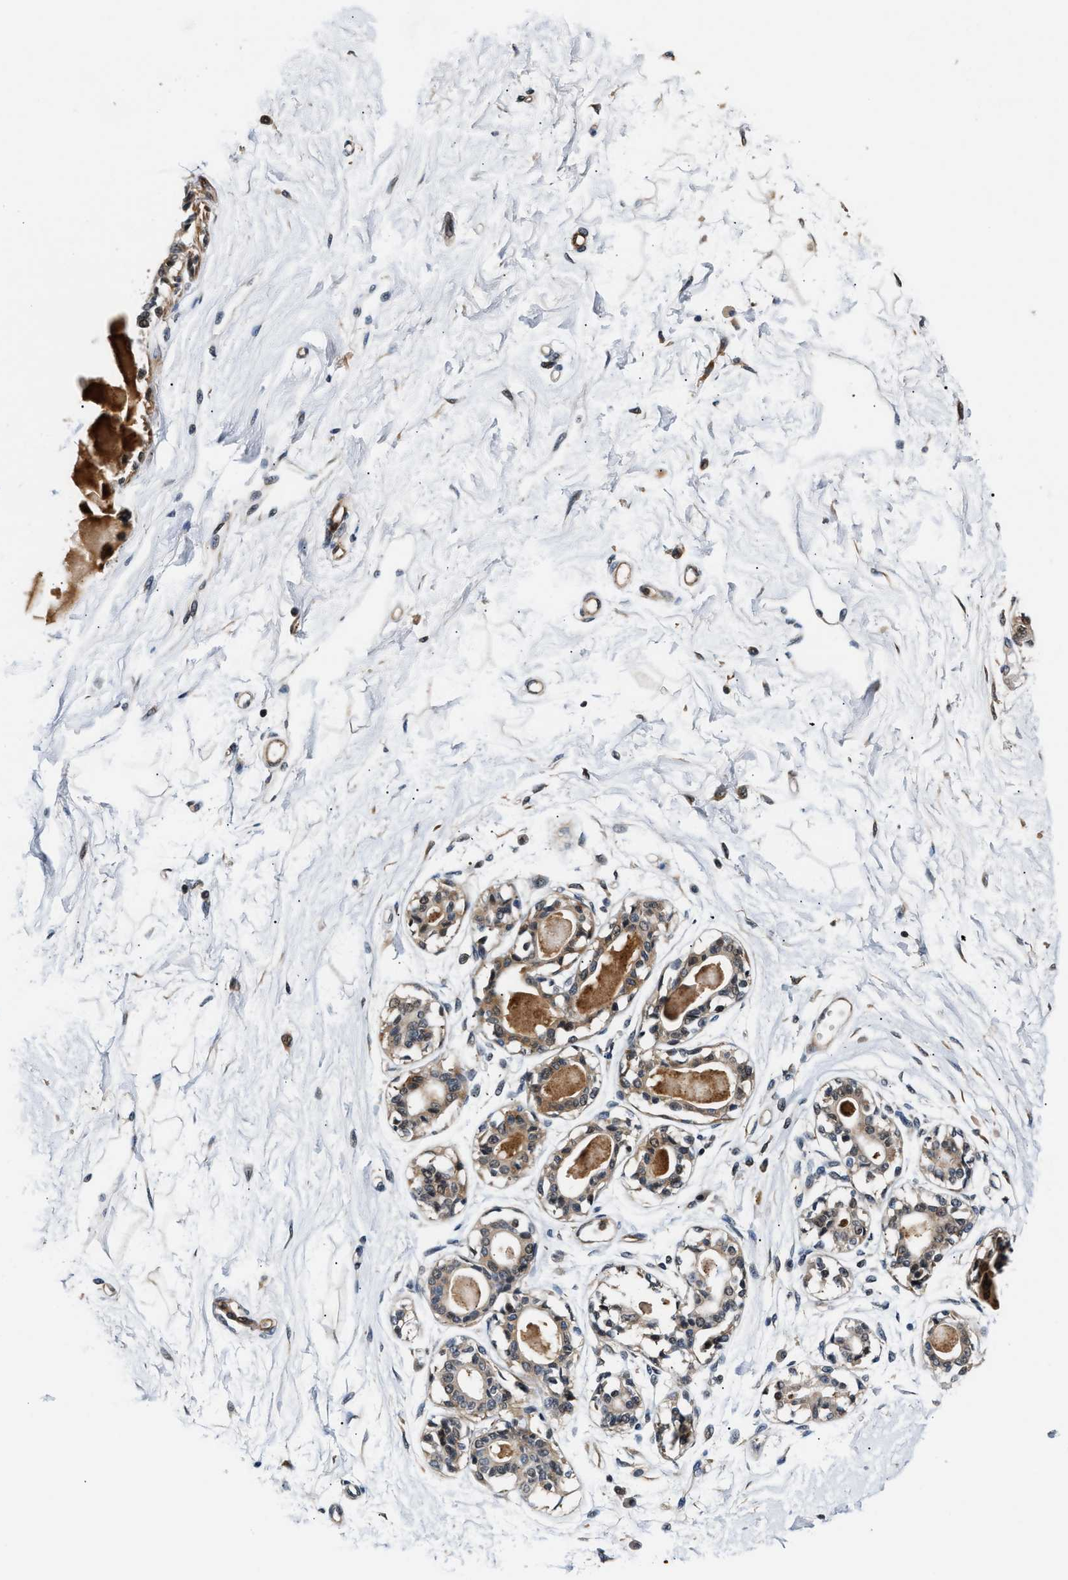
{"staining": {"intensity": "moderate", "quantity": ">75%", "location": "cytoplasmic/membranous"}, "tissue": "breast", "cell_type": "Adipocytes", "image_type": "normal", "snomed": [{"axis": "morphology", "description": "Normal tissue, NOS"}, {"axis": "topography", "description": "Breast"}], "caption": "A histopathology image showing moderate cytoplasmic/membranous expression in about >75% of adipocytes in unremarkable breast, as visualized by brown immunohistochemical staining.", "gene": "TUT7", "patient": {"sex": "female", "age": 45}}